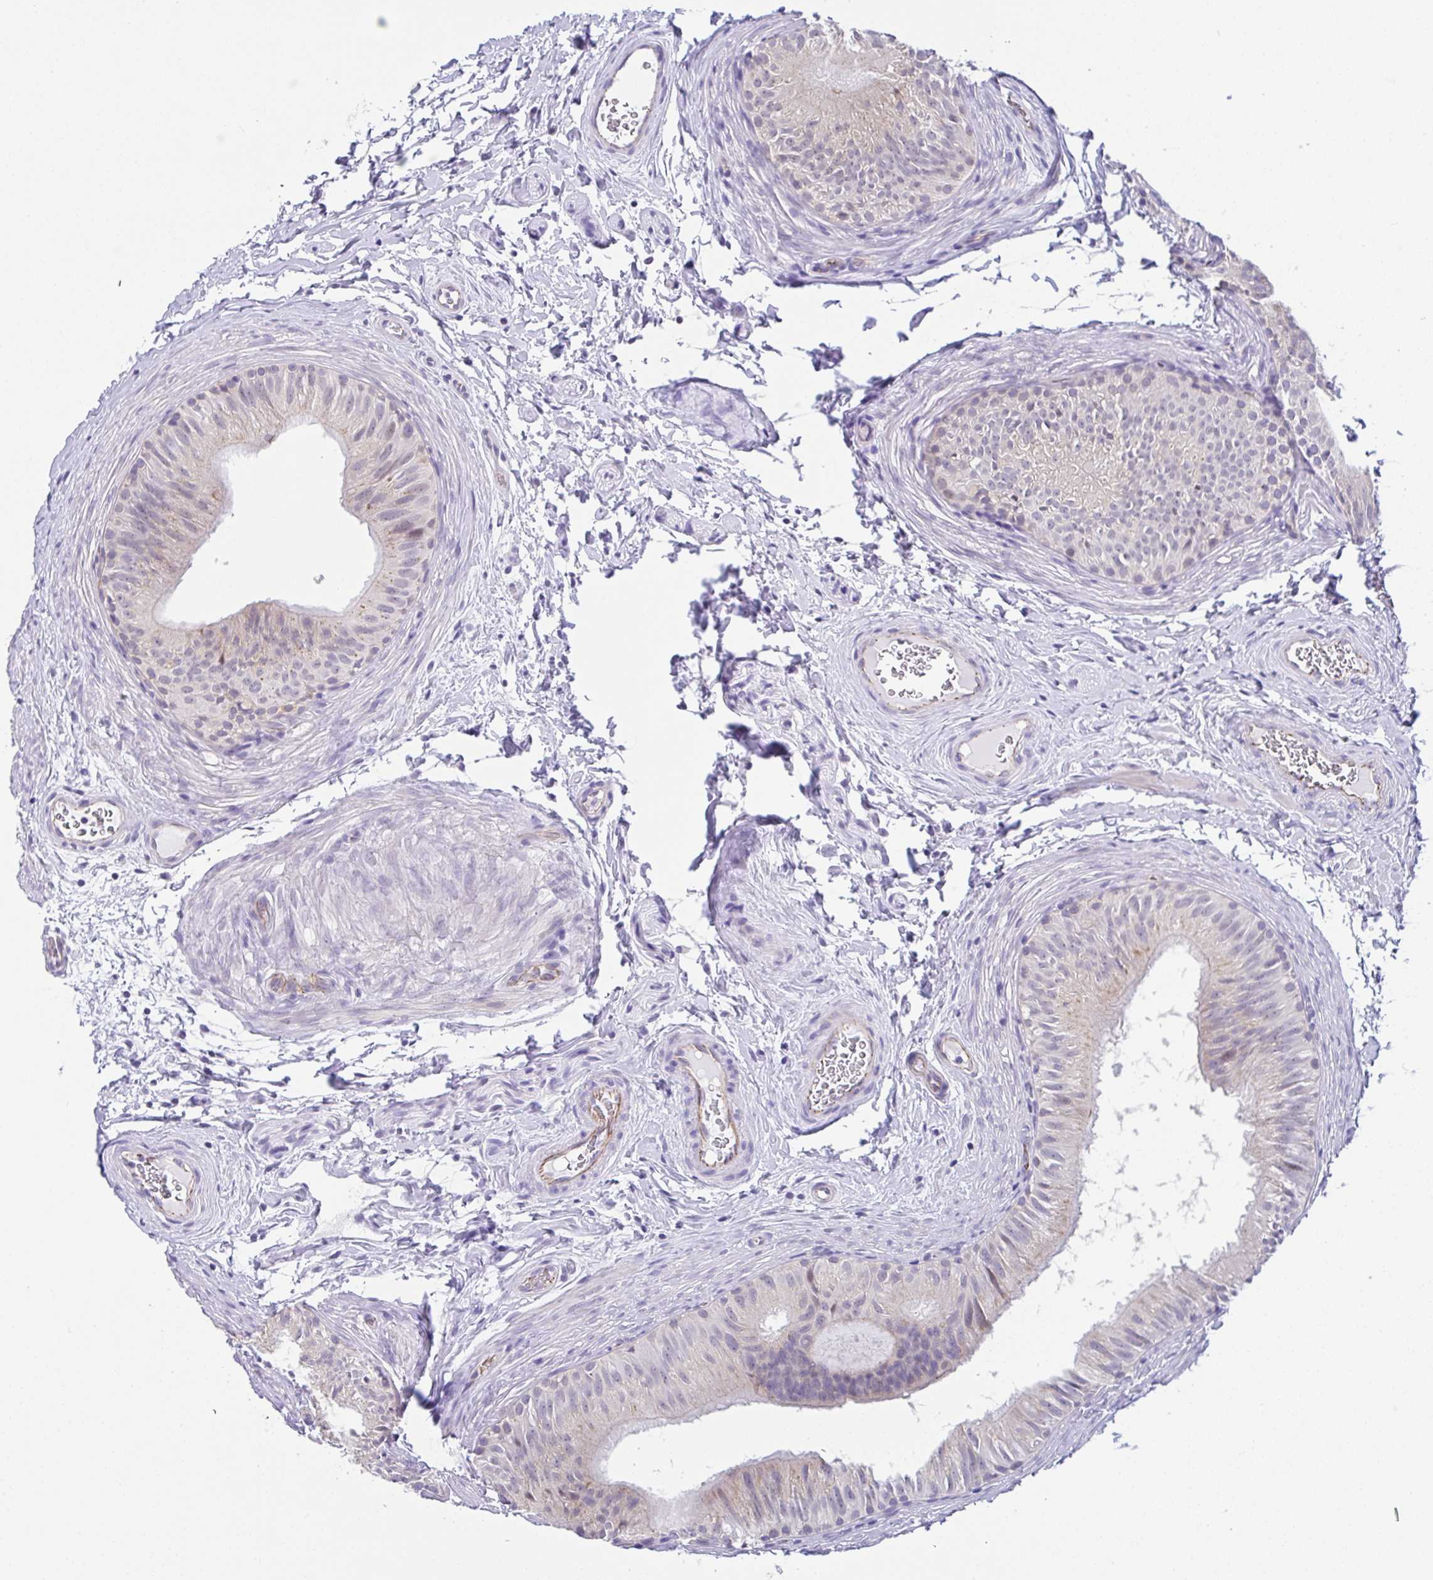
{"staining": {"intensity": "moderate", "quantity": "<25%", "location": "cytoplasmic/membranous"}, "tissue": "epididymis", "cell_type": "Glandular cells", "image_type": "normal", "snomed": [{"axis": "morphology", "description": "Normal tissue, NOS"}, {"axis": "topography", "description": "Epididymis"}], "caption": "IHC photomicrograph of unremarkable epididymis: epididymis stained using IHC displays low levels of moderate protein expression localized specifically in the cytoplasmic/membranous of glandular cells, appearing as a cytoplasmic/membranous brown color.", "gene": "CGNL1", "patient": {"sex": "male", "age": 24}}